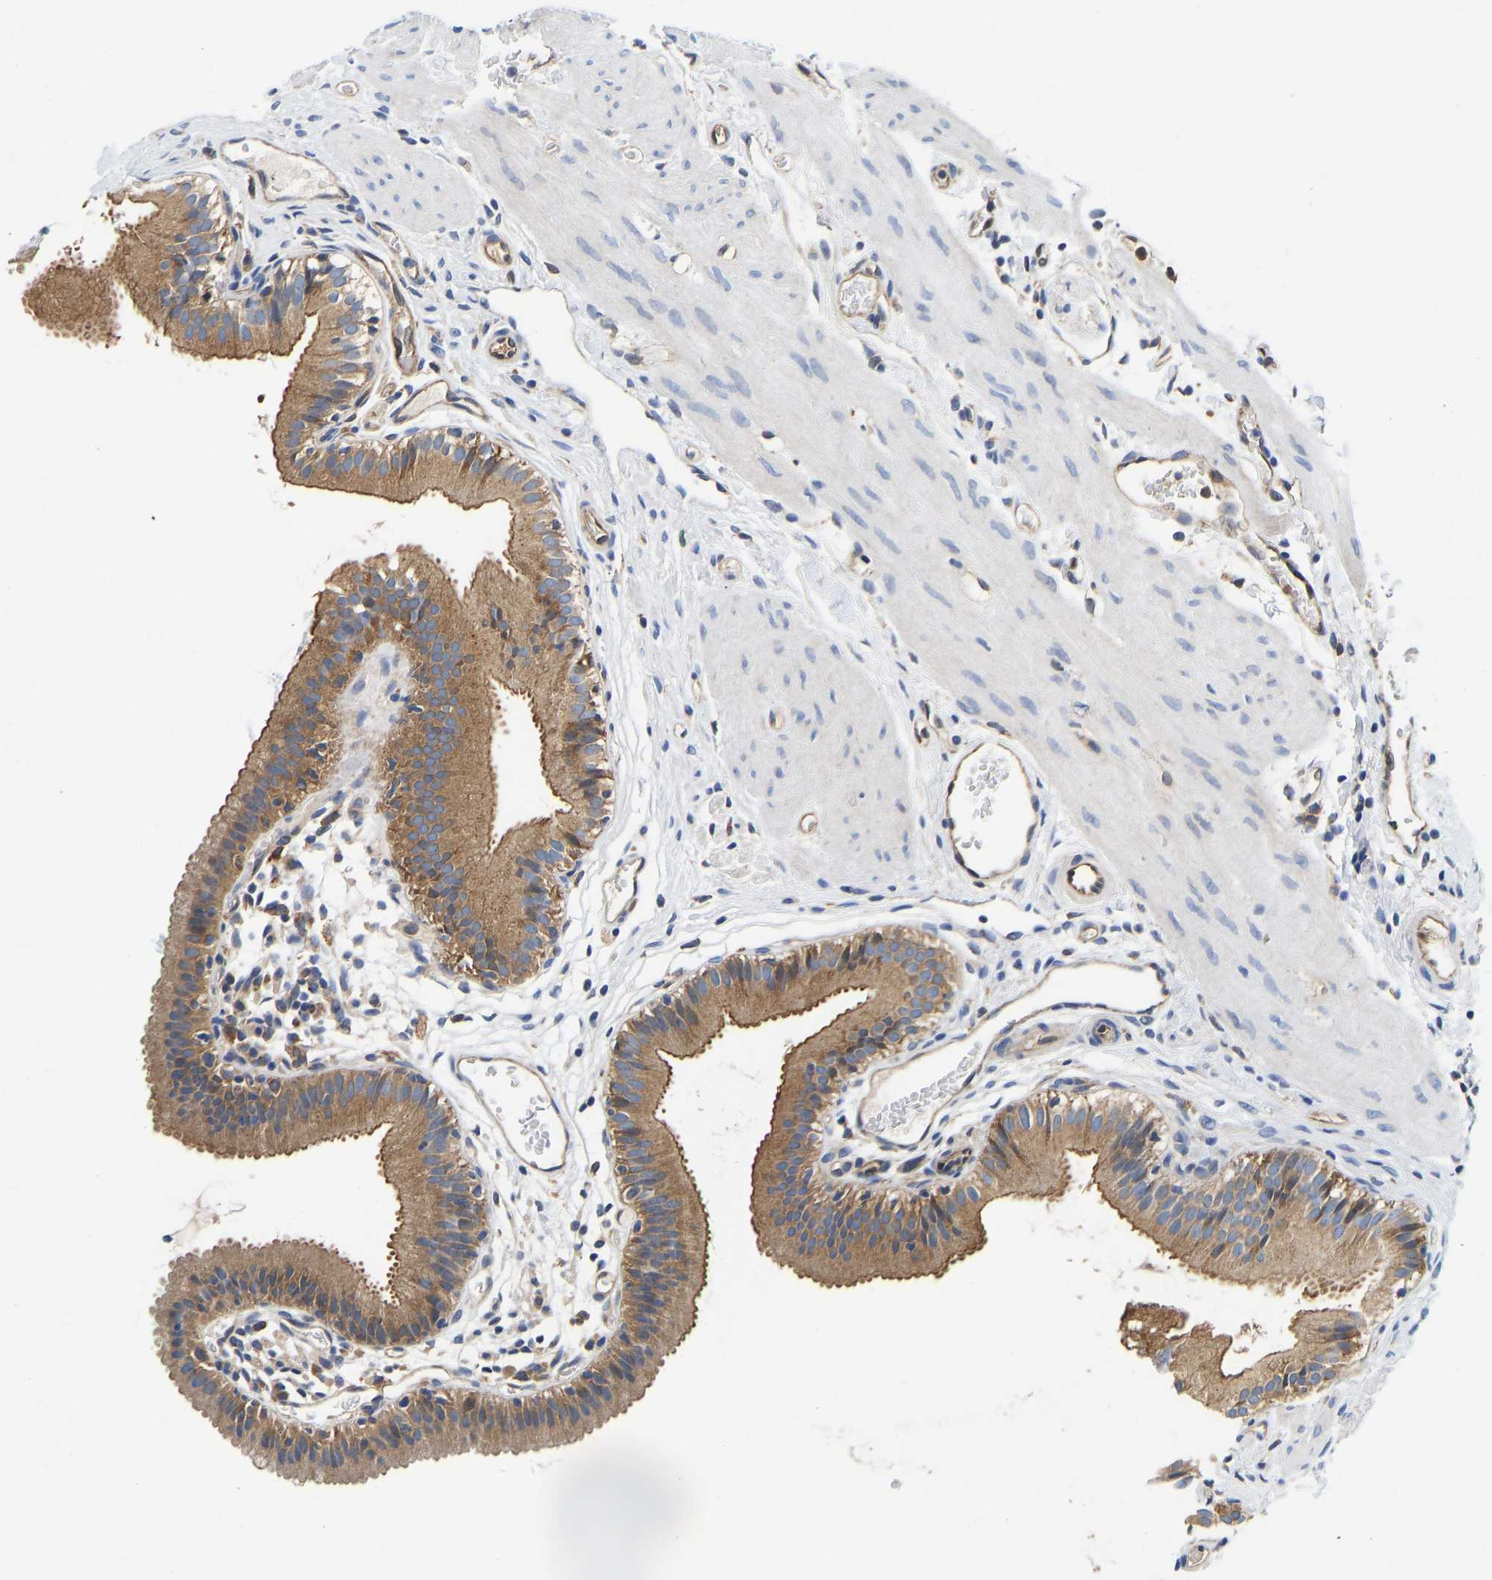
{"staining": {"intensity": "moderate", "quantity": ">75%", "location": "cytoplasmic/membranous"}, "tissue": "gallbladder", "cell_type": "Glandular cells", "image_type": "normal", "snomed": [{"axis": "morphology", "description": "Normal tissue, NOS"}, {"axis": "topography", "description": "Gallbladder"}], "caption": "High-power microscopy captured an immunohistochemistry micrograph of normal gallbladder, revealing moderate cytoplasmic/membranous staining in approximately >75% of glandular cells.", "gene": "FLNB", "patient": {"sex": "female", "age": 26}}